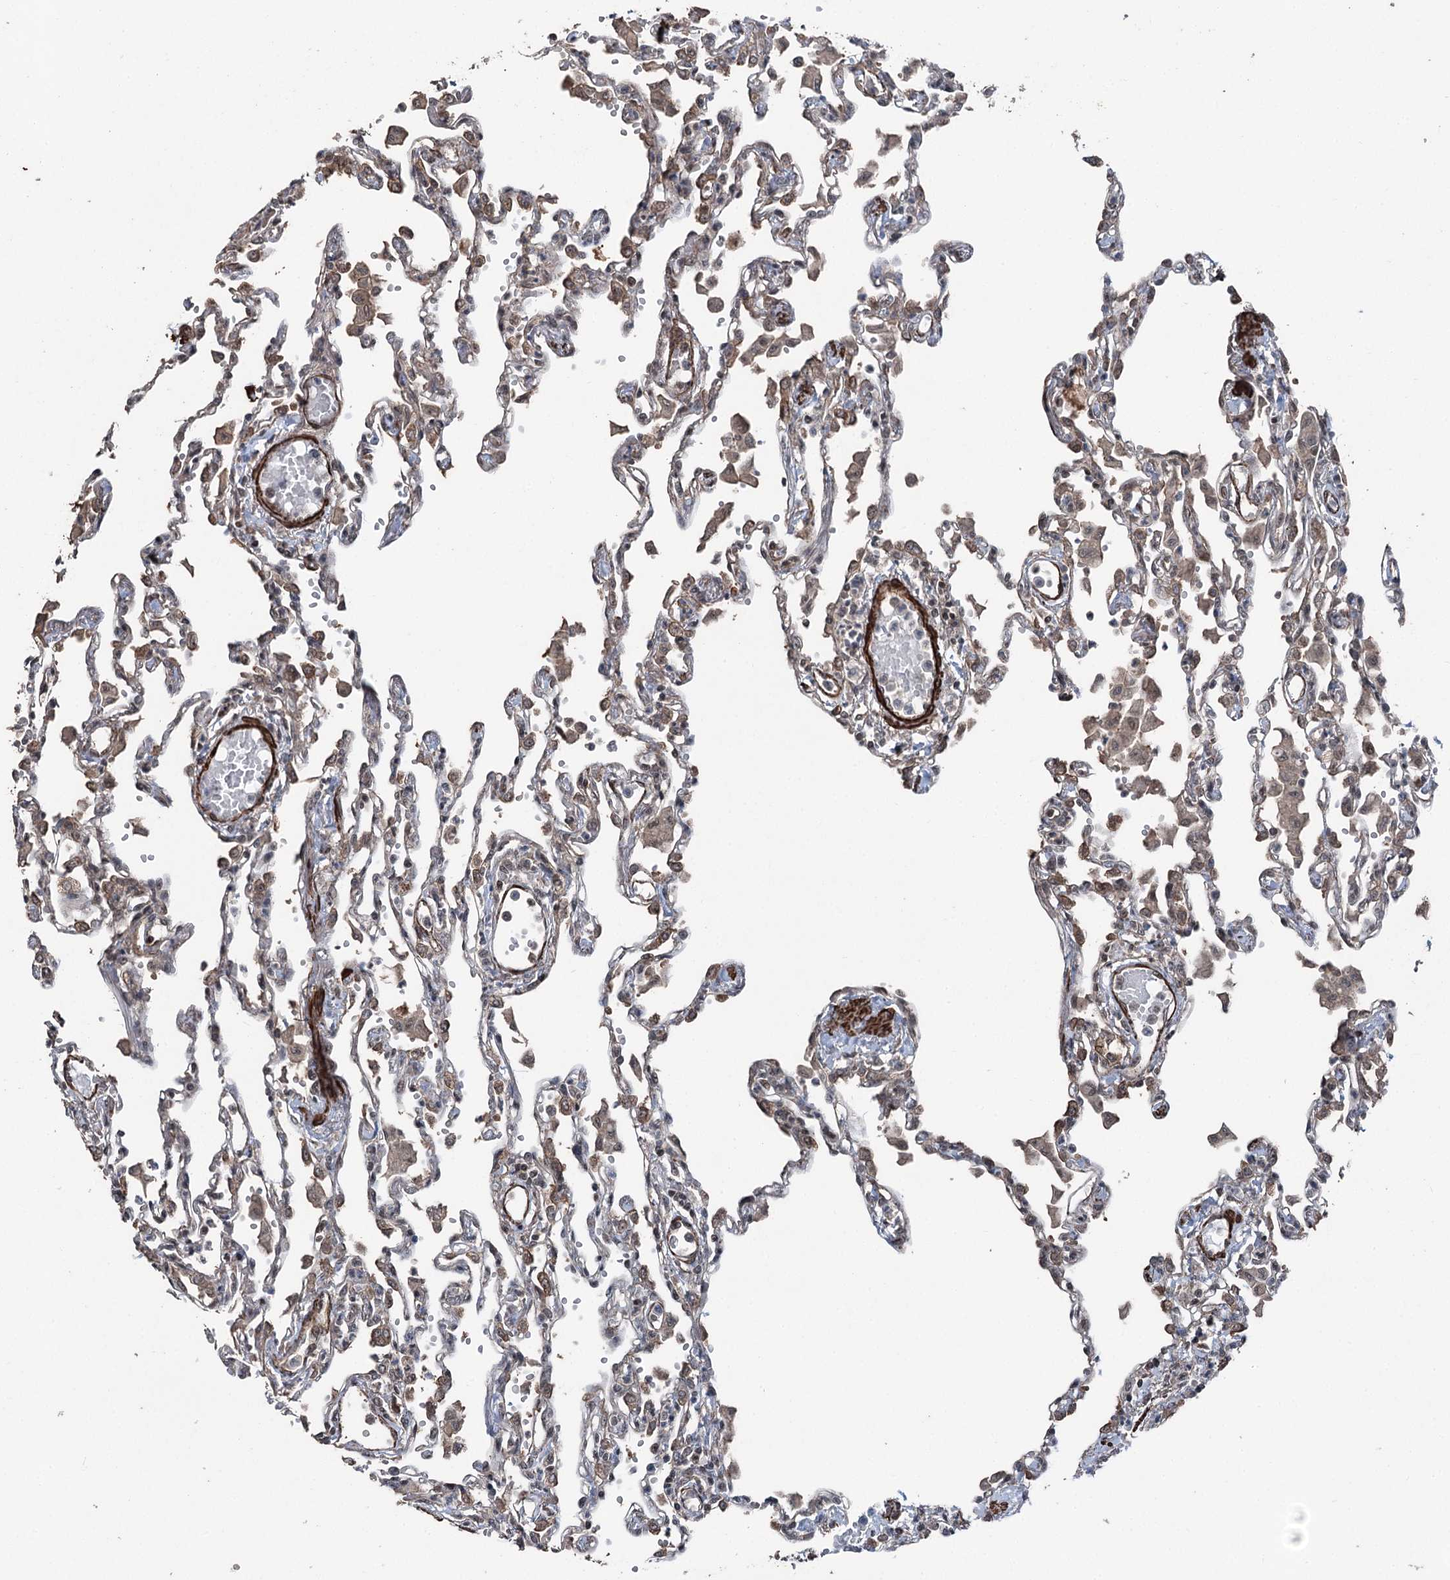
{"staining": {"intensity": "weak", "quantity": "25%-75%", "location": "cytoplasmic/membranous"}, "tissue": "lung", "cell_type": "Alveolar cells", "image_type": "normal", "snomed": [{"axis": "morphology", "description": "Normal tissue, NOS"}, {"axis": "topography", "description": "Bronchus"}, {"axis": "topography", "description": "Lung"}], "caption": "High-magnification brightfield microscopy of unremarkable lung stained with DAB (3,3'-diaminobenzidine) (brown) and counterstained with hematoxylin (blue). alveolar cells exhibit weak cytoplasmic/membranous staining is appreciated in about25%-75% of cells.", "gene": "CCDC82", "patient": {"sex": "female", "age": 49}}